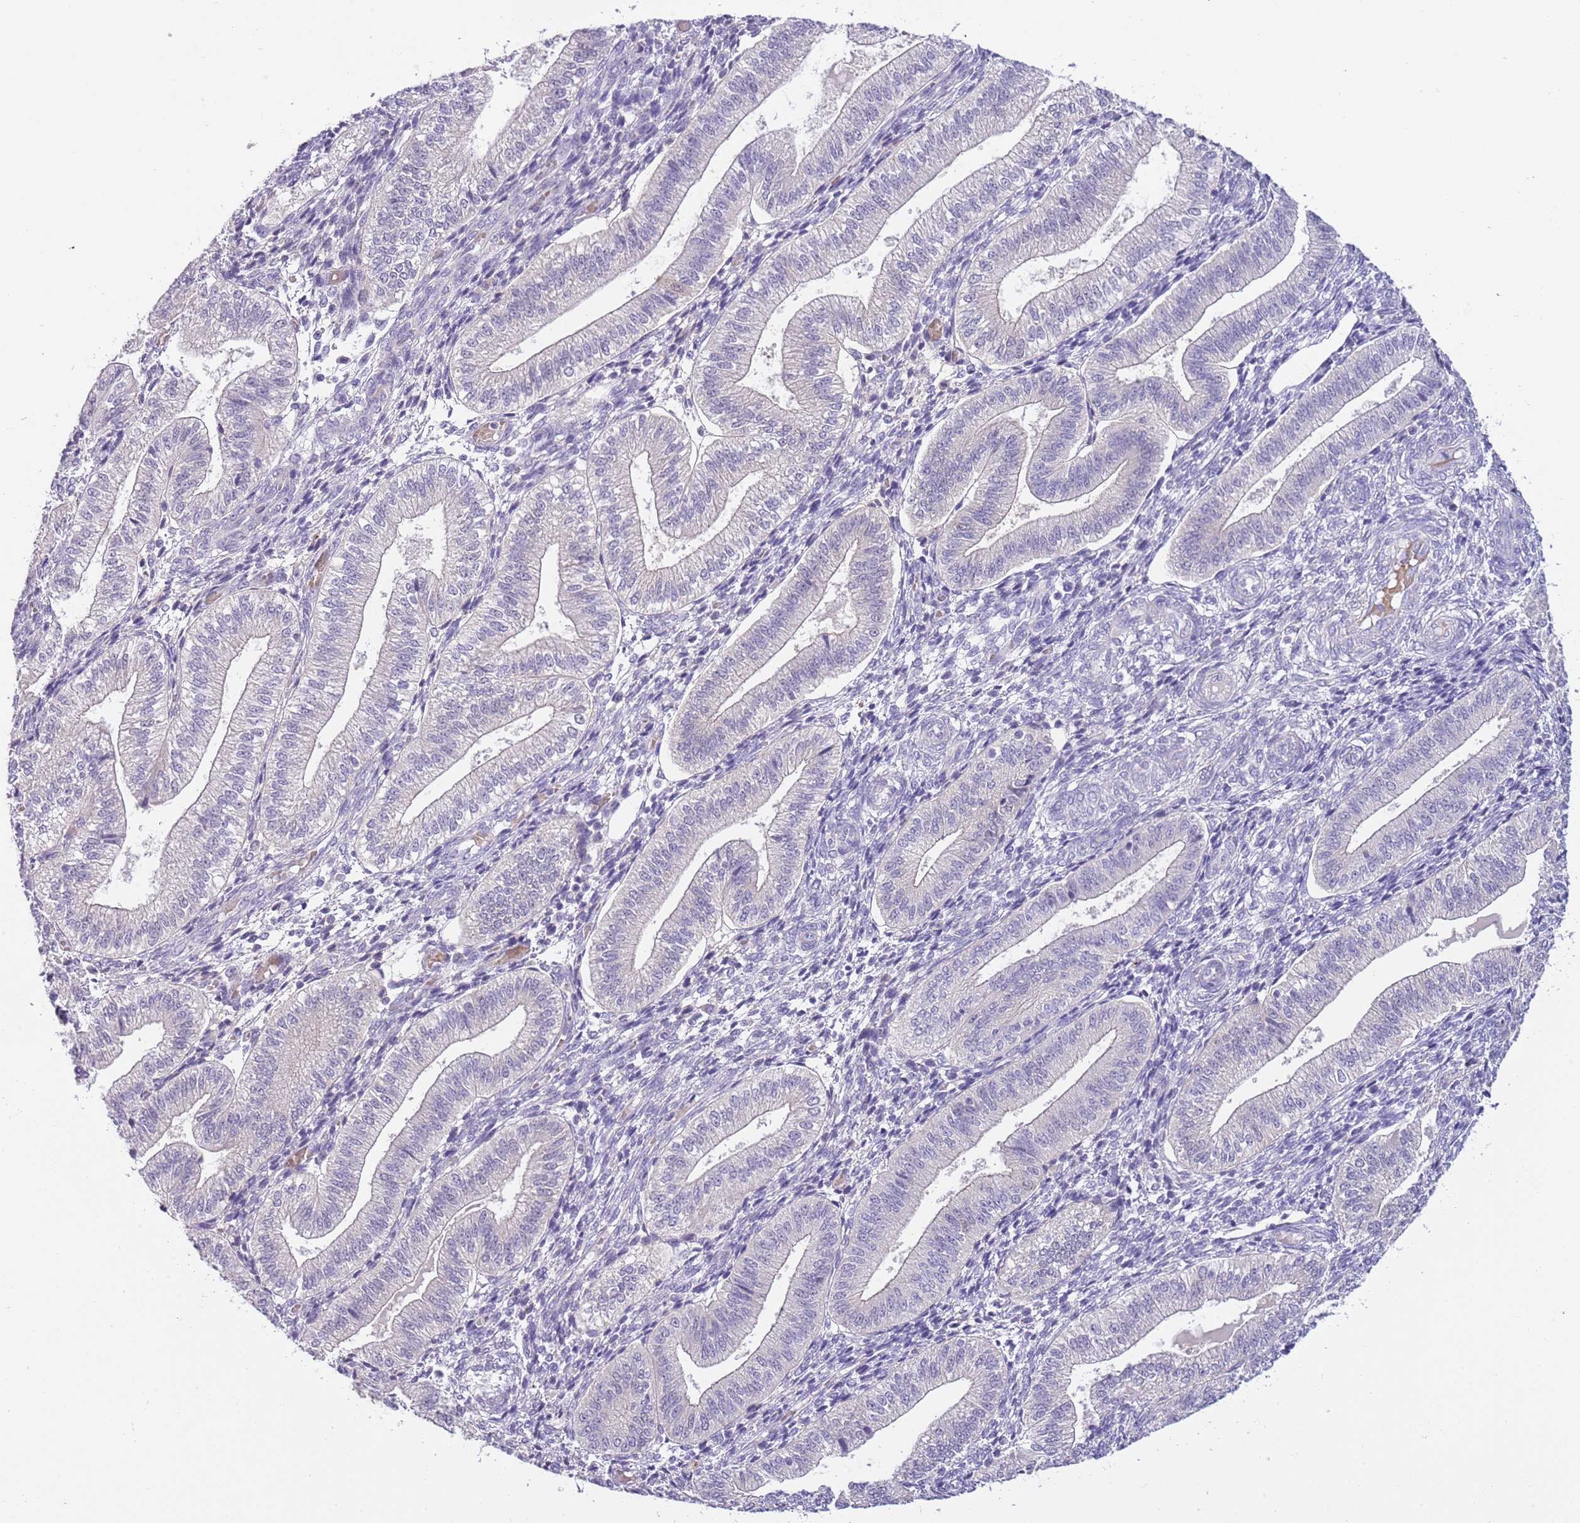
{"staining": {"intensity": "negative", "quantity": "none", "location": "none"}, "tissue": "endometrium", "cell_type": "Cells in endometrial stroma", "image_type": "normal", "snomed": [{"axis": "morphology", "description": "Normal tissue, NOS"}, {"axis": "topography", "description": "Endometrium"}], "caption": "There is no significant positivity in cells in endometrial stroma of endometrium. (Immunohistochemistry (ihc), brightfield microscopy, high magnification).", "gene": "CFAP73", "patient": {"sex": "female", "age": 34}}